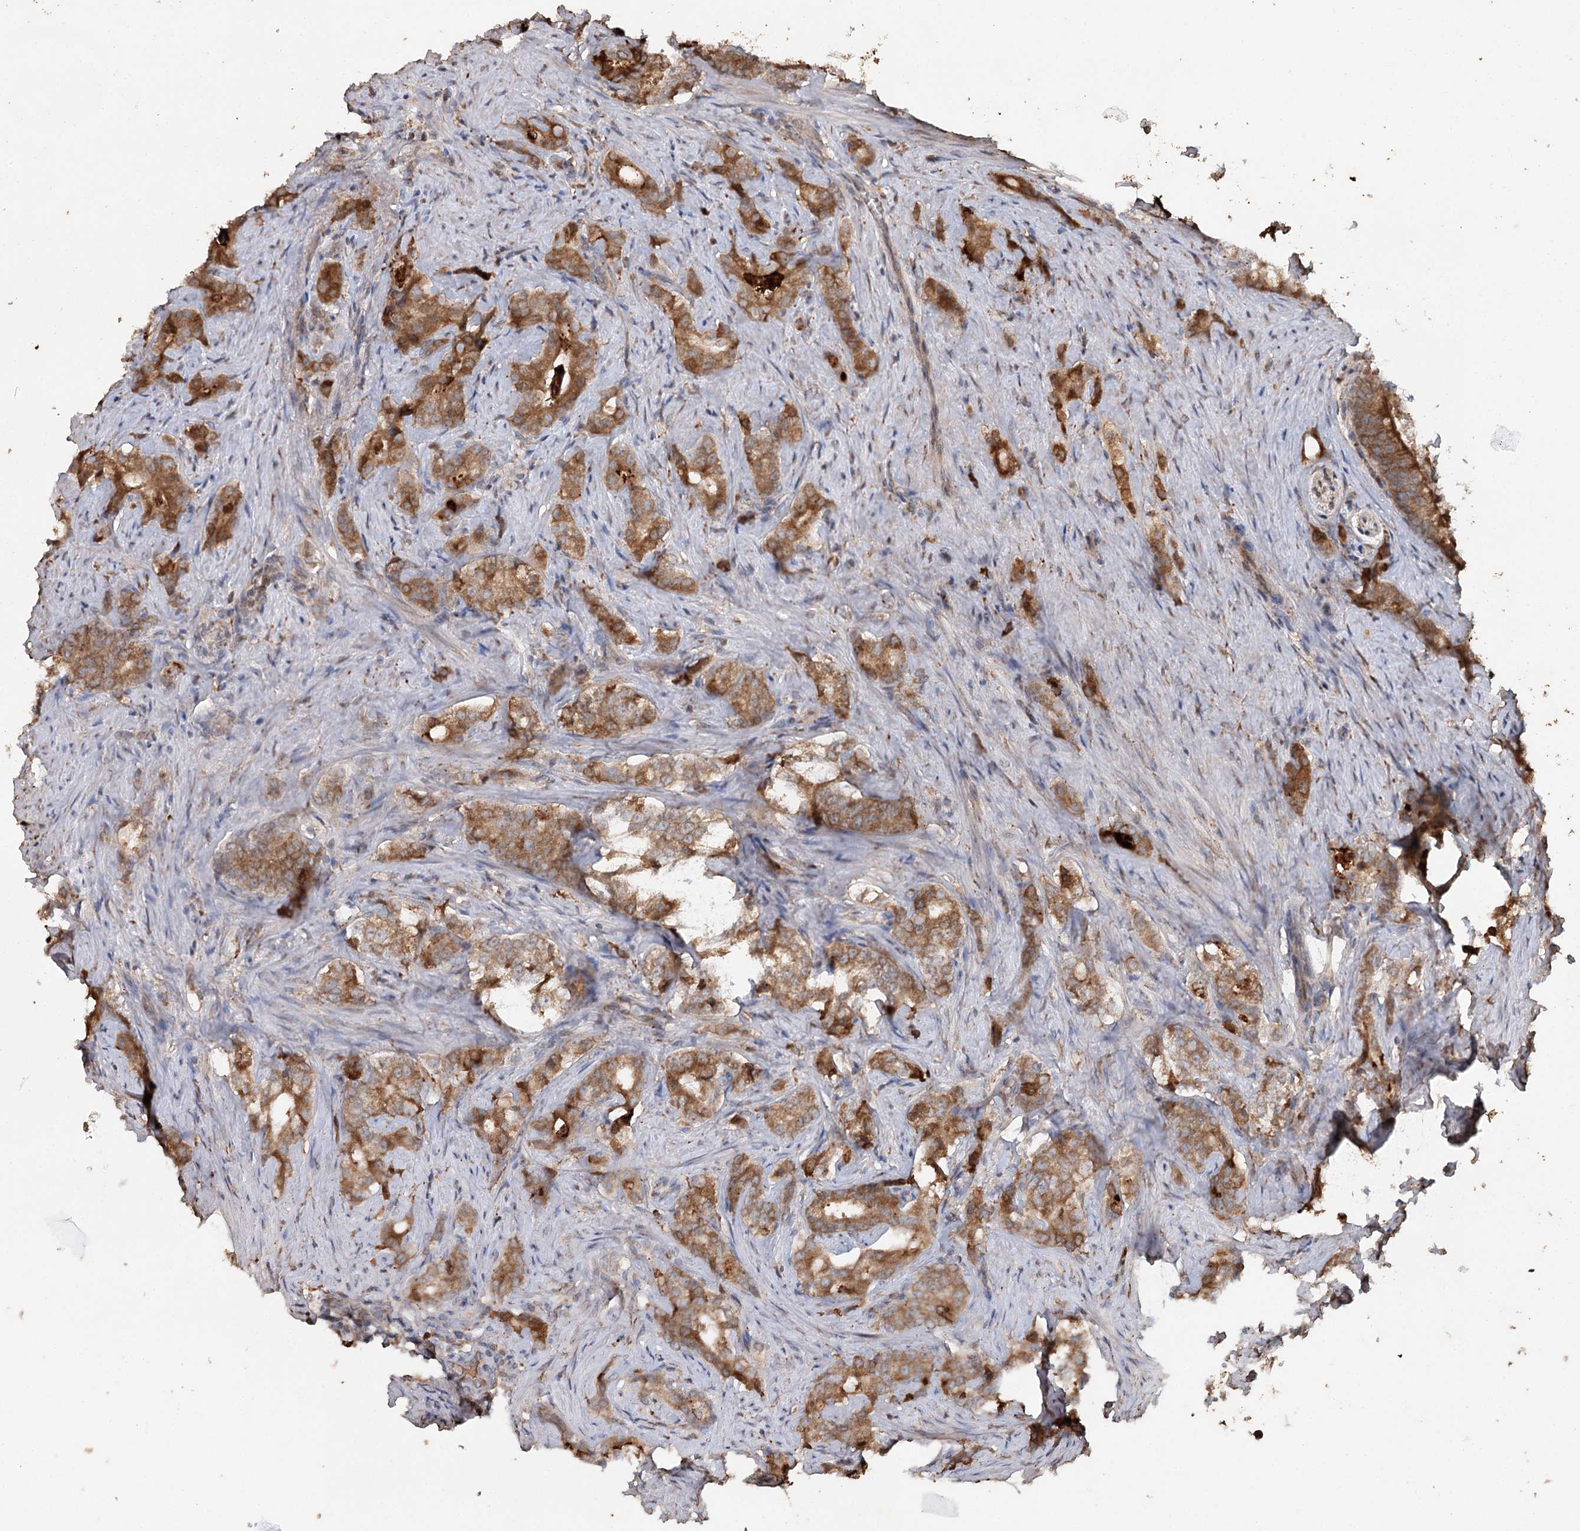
{"staining": {"intensity": "moderate", "quantity": ">75%", "location": "cytoplasmic/membranous"}, "tissue": "prostate cancer", "cell_type": "Tumor cells", "image_type": "cancer", "snomed": [{"axis": "morphology", "description": "Adenocarcinoma, Low grade"}, {"axis": "topography", "description": "Prostate"}], "caption": "Human low-grade adenocarcinoma (prostate) stained for a protein (brown) reveals moderate cytoplasmic/membranous positive expression in approximately >75% of tumor cells.", "gene": "SYVN1", "patient": {"sex": "male", "age": 71}}